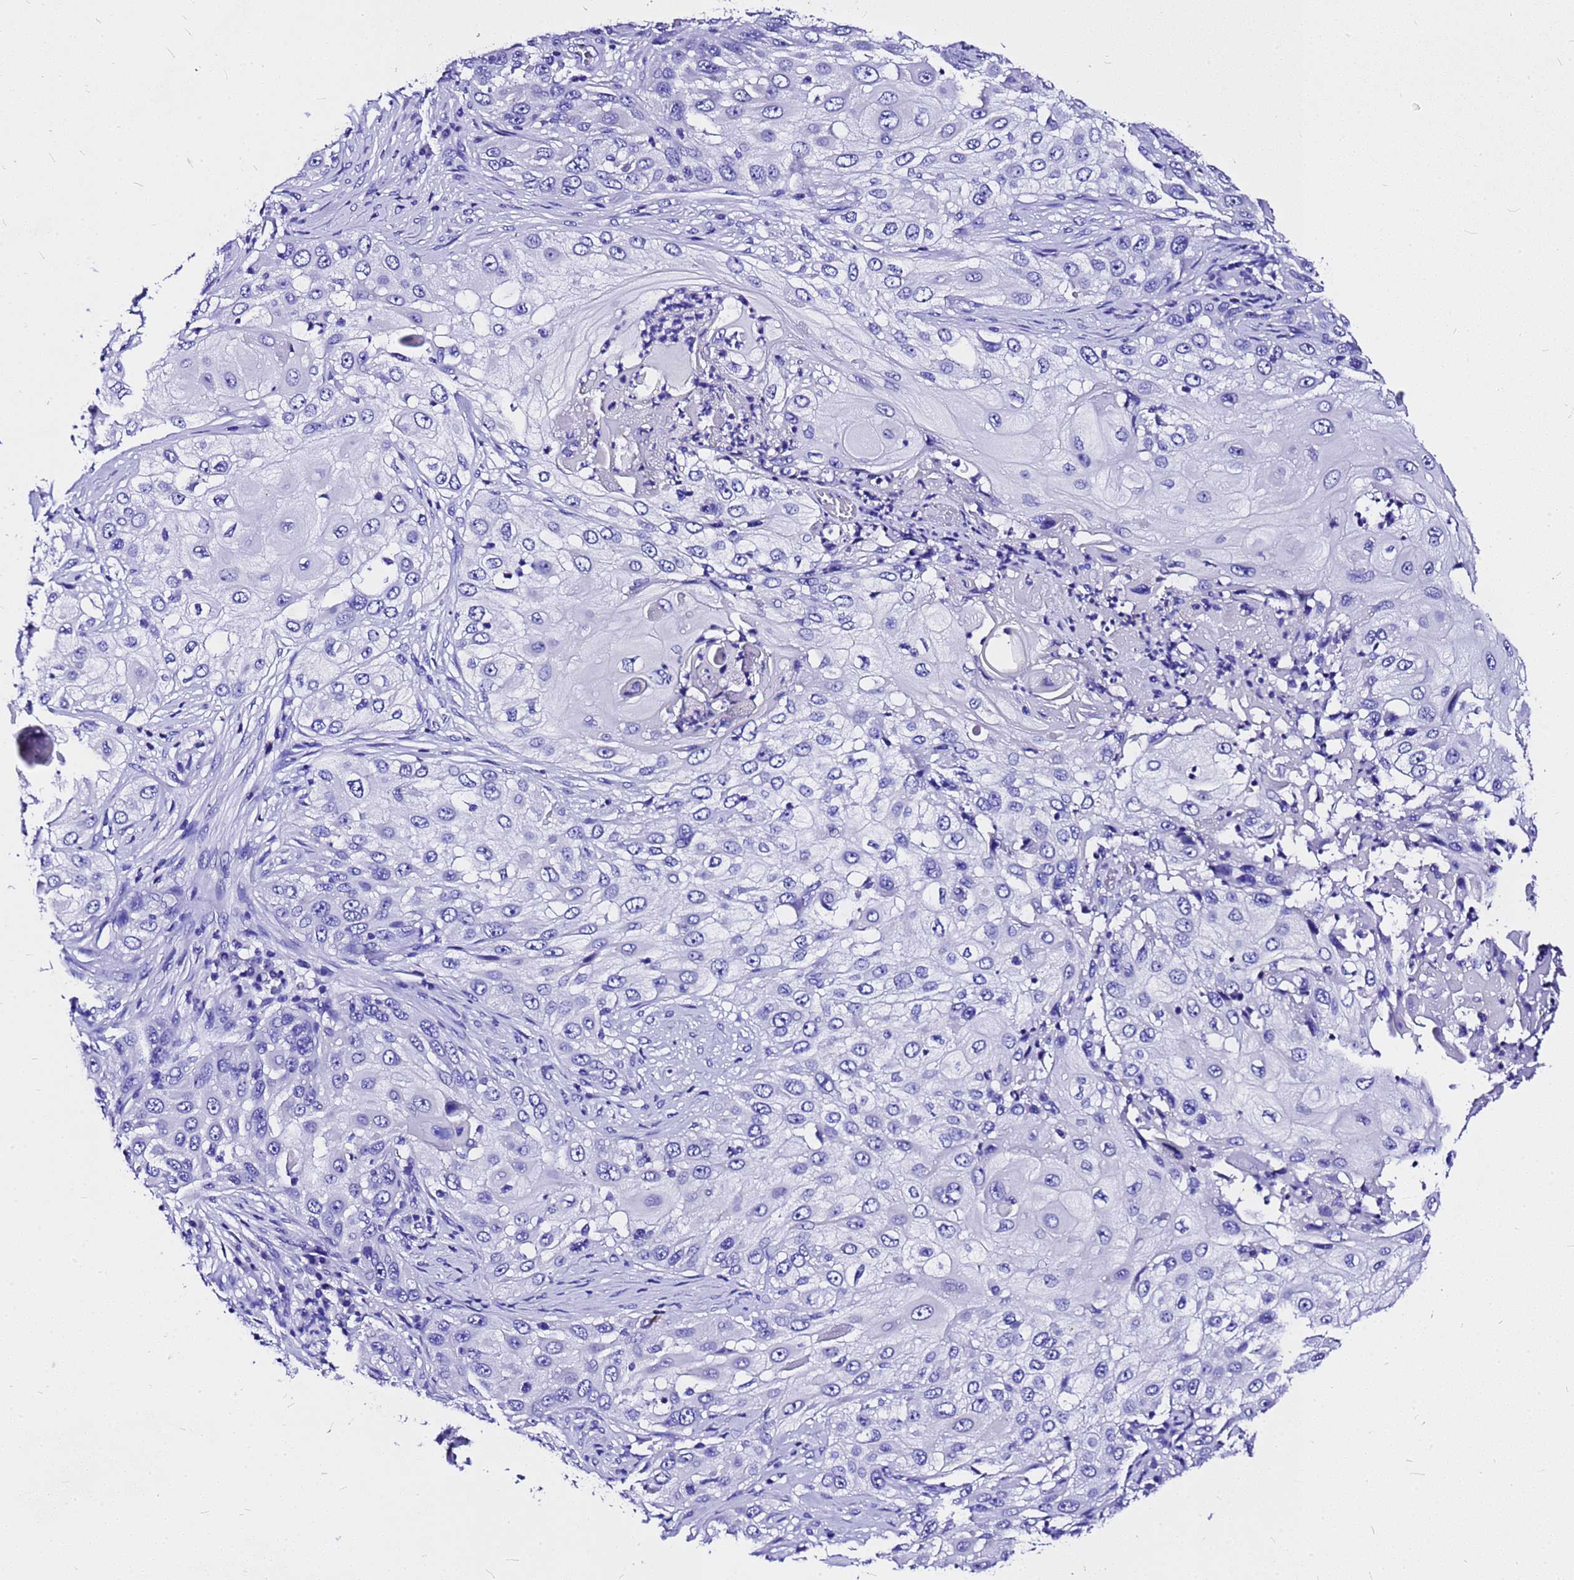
{"staining": {"intensity": "negative", "quantity": "none", "location": "none"}, "tissue": "skin cancer", "cell_type": "Tumor cells", "image_type": "cancer", "snomed": [{"axis": "morphology", "description": "Squamous cell carcinoma, NOS"}, {"axis": "topography", "description": "Skin"}], "caption": "Immunohistochemistry of skin cancer (squamous cell carcinoma) shows no staining in tumor cells. (DAB (3,3'-diaminobenzidine) immunohistochemistry visualized using brightfield microscopy, high magnification).", "gene": "HERC4", "patient": {"sex": "female", "age": 44}}